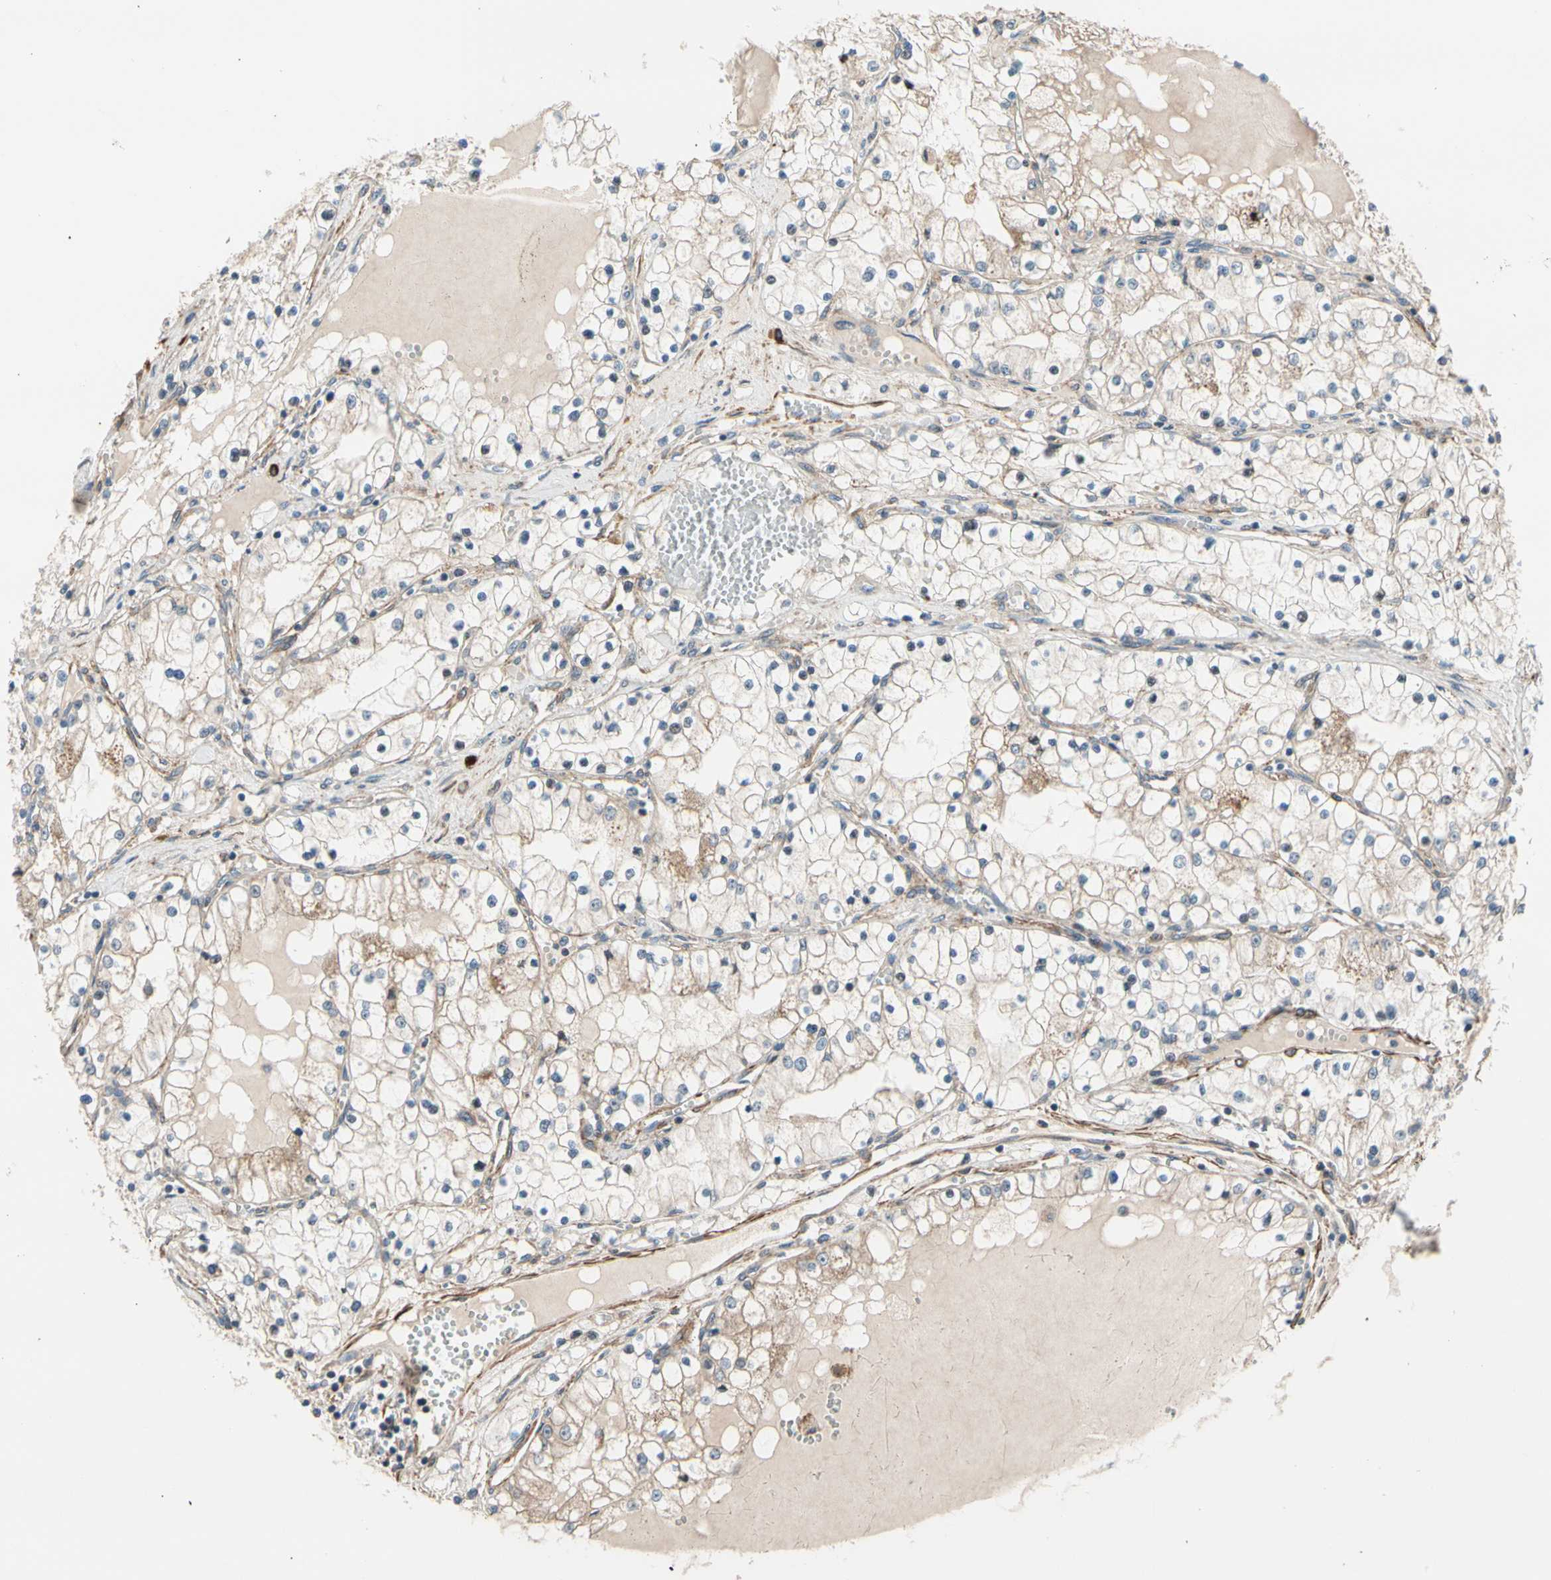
{"staining": {"intensity": "weak", "quantity": ">75%", "location": "cytoplasmic/membranous"}, "tissue": "renal cancer", "cell_type": "Tumor cells", "image_type": "cancer", "snomed": [{"axis": "morphology", "description": "Adenocarcinoma, NOS"}, {"axis": "topography", "description": "Kidney"}], "caption": "This is a histology image of immunohistochemistry staining of renal cancer (adenocarcinoma), which shows weak positivity in the cytoplasmic/membranous of tumor cells.", "gene": "LIMK2", "patient": {"sex": "male", "age": 68}}